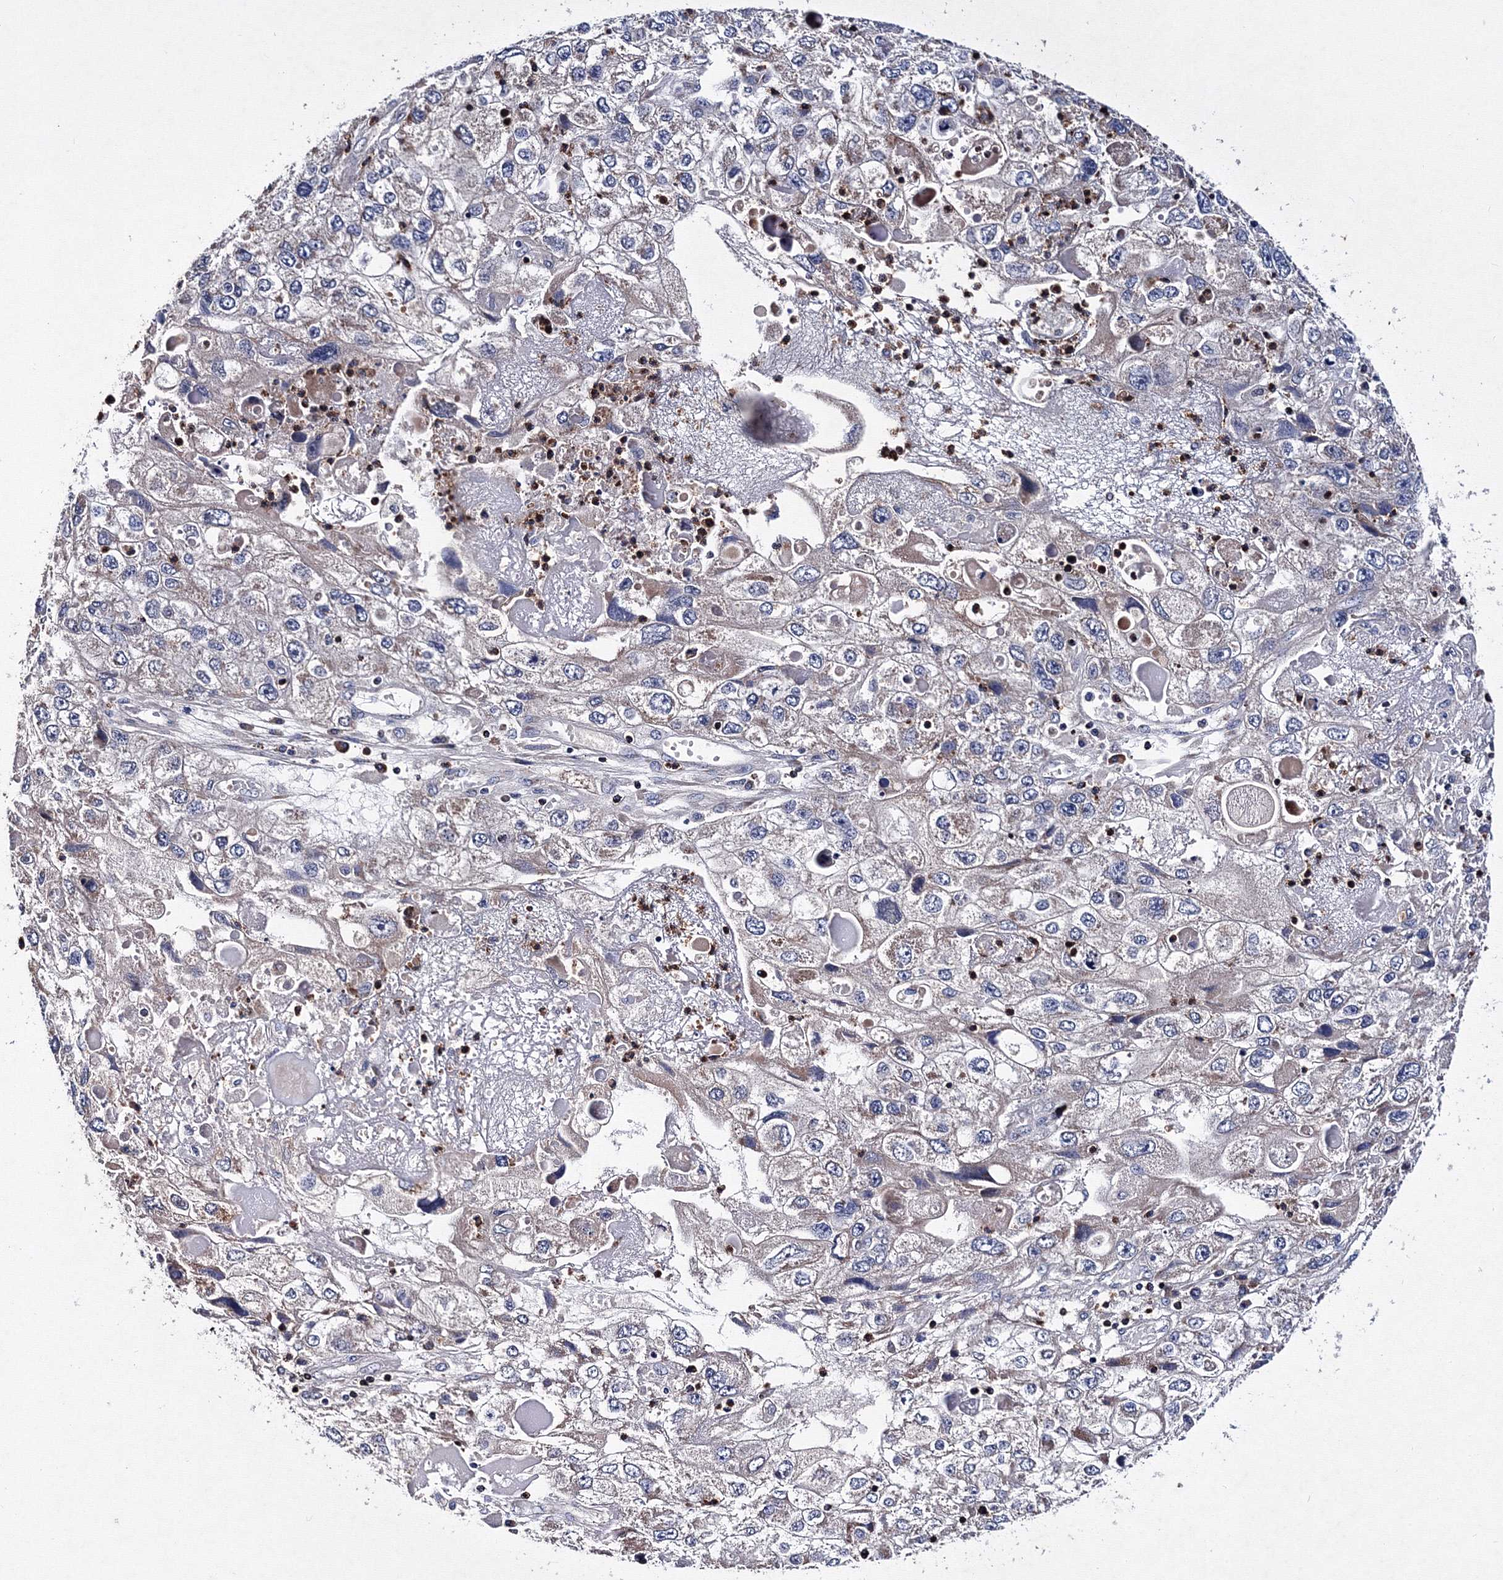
{"staining": {"intensity": "weak", "quantity": "<25%", "location": "cytoplasmic/membranous"}, "tissue": "endometrial cancer", "cell_type": "Tumor cells", "image_type": "cancer", "snomed": [{"axis": "morphology", "description": "Adenocarcinoma, NOS"}, {"axis": "topography", "description": "Endometrium"}], "caption": "There is no significant positivity in tumor cells of endometrial cancer. (Stains: DAB (3,3'-diaminobenzidine) IHC with hematoxylin counter stain, Microscopy: brightfield microscopy at high magnification).", "gene": "PHYKPL", "patient": {"sex": "female", "age": 49}}